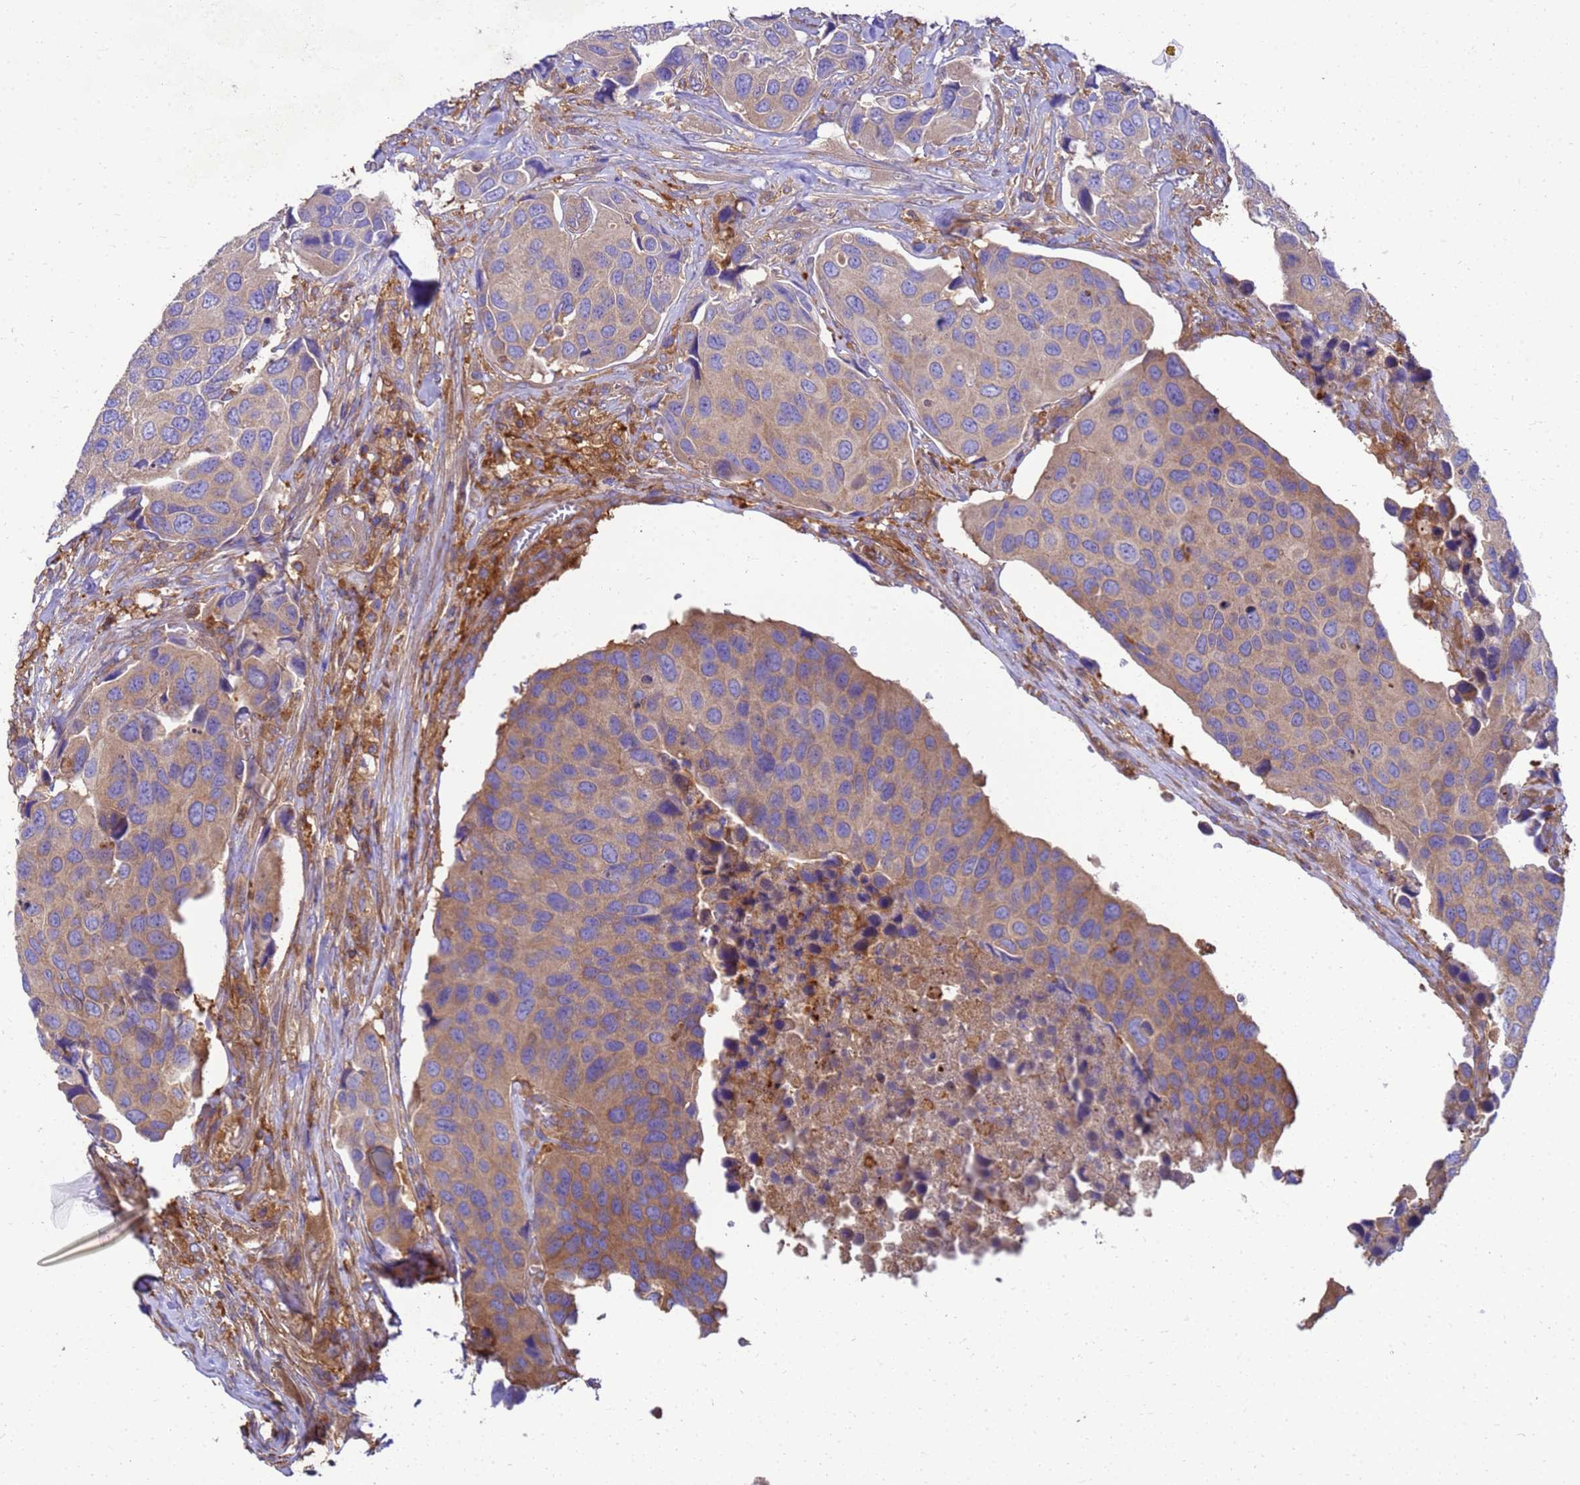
{"staining": {"intensity": "weak", "quantity": "25%-75%", "location": "cytoplasmic/membranous"}, "tissue": "urothelial cancer", "cell_type": "Tumor cells", "image_type": "cancer", "snomed": [{"axis": "morphology", "description": "Urothelial carcinoma, High grade"}, {"axis": "topography", "description": "Urinary bladder"}], "caption": "Immunohistochemistry (IHC) (DAB) staining of high-grade urothelial carcinoma demonstrates weak cytoplasmic/membranous protein expression in approximately 25%-75% of tumor cells.", "gene": "ZNF235", "patient": {"sex": "male", "age": 74}}